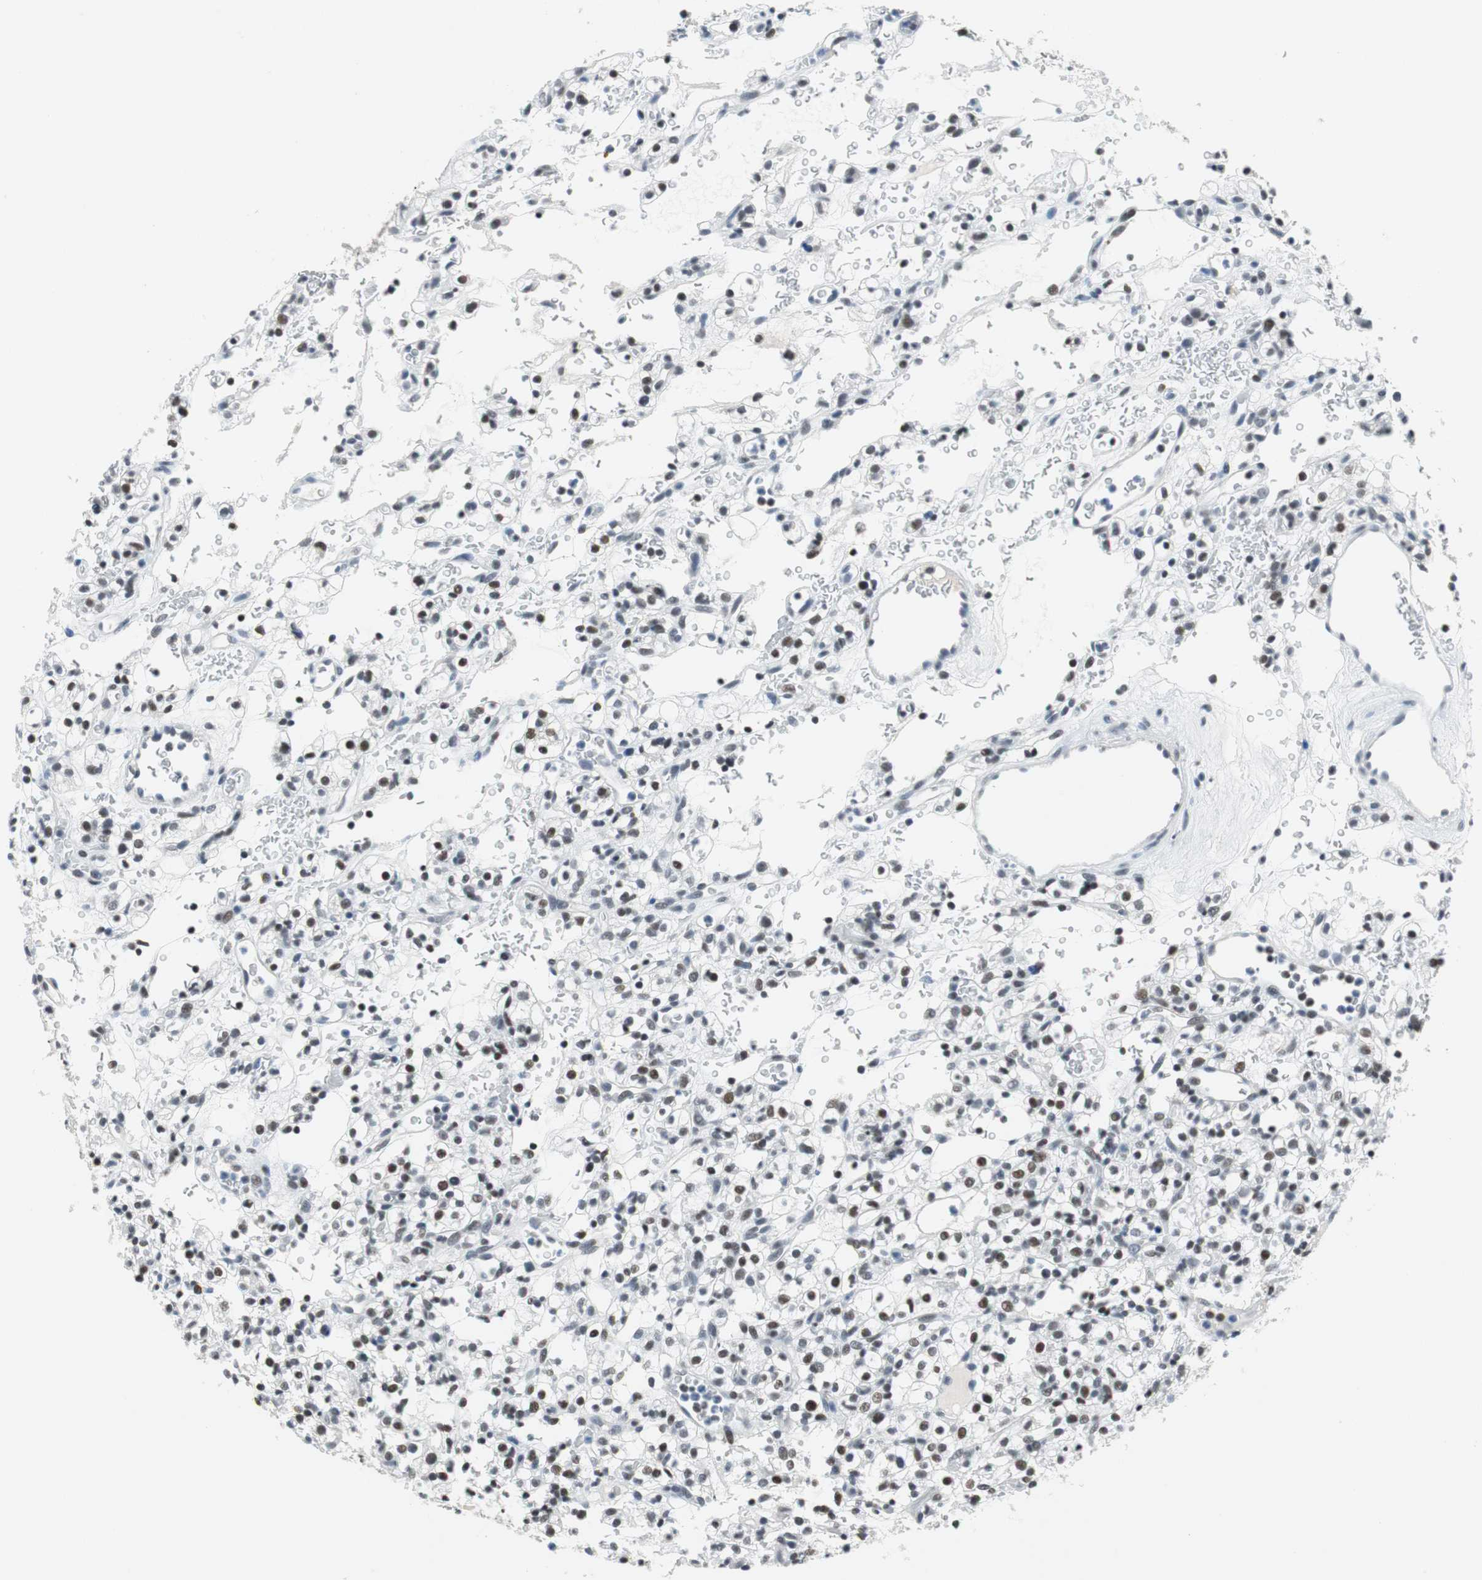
{"staining": {"intensity": "moderate", "quantity": "25%-75%", "location": "nuclear"}, "tissue": "renal cancer", "cell_type": "Tumor cells", "image_type": "cancer", "snomed": [{"axis": "morphology", "description": "Normal tissue, NOS"}, {"axis": "morphology", "description": "Adenocarcinoma, NOS"}, {"axis": "topography", "description": "Kidney"}], "caption": "Adenocarcinoma (renal) tissue shows moderate nuclear expression in about 25%-75% of tumor cells", "gene": "HDAC3", "patient": {"sex": "female", "age": 72}}